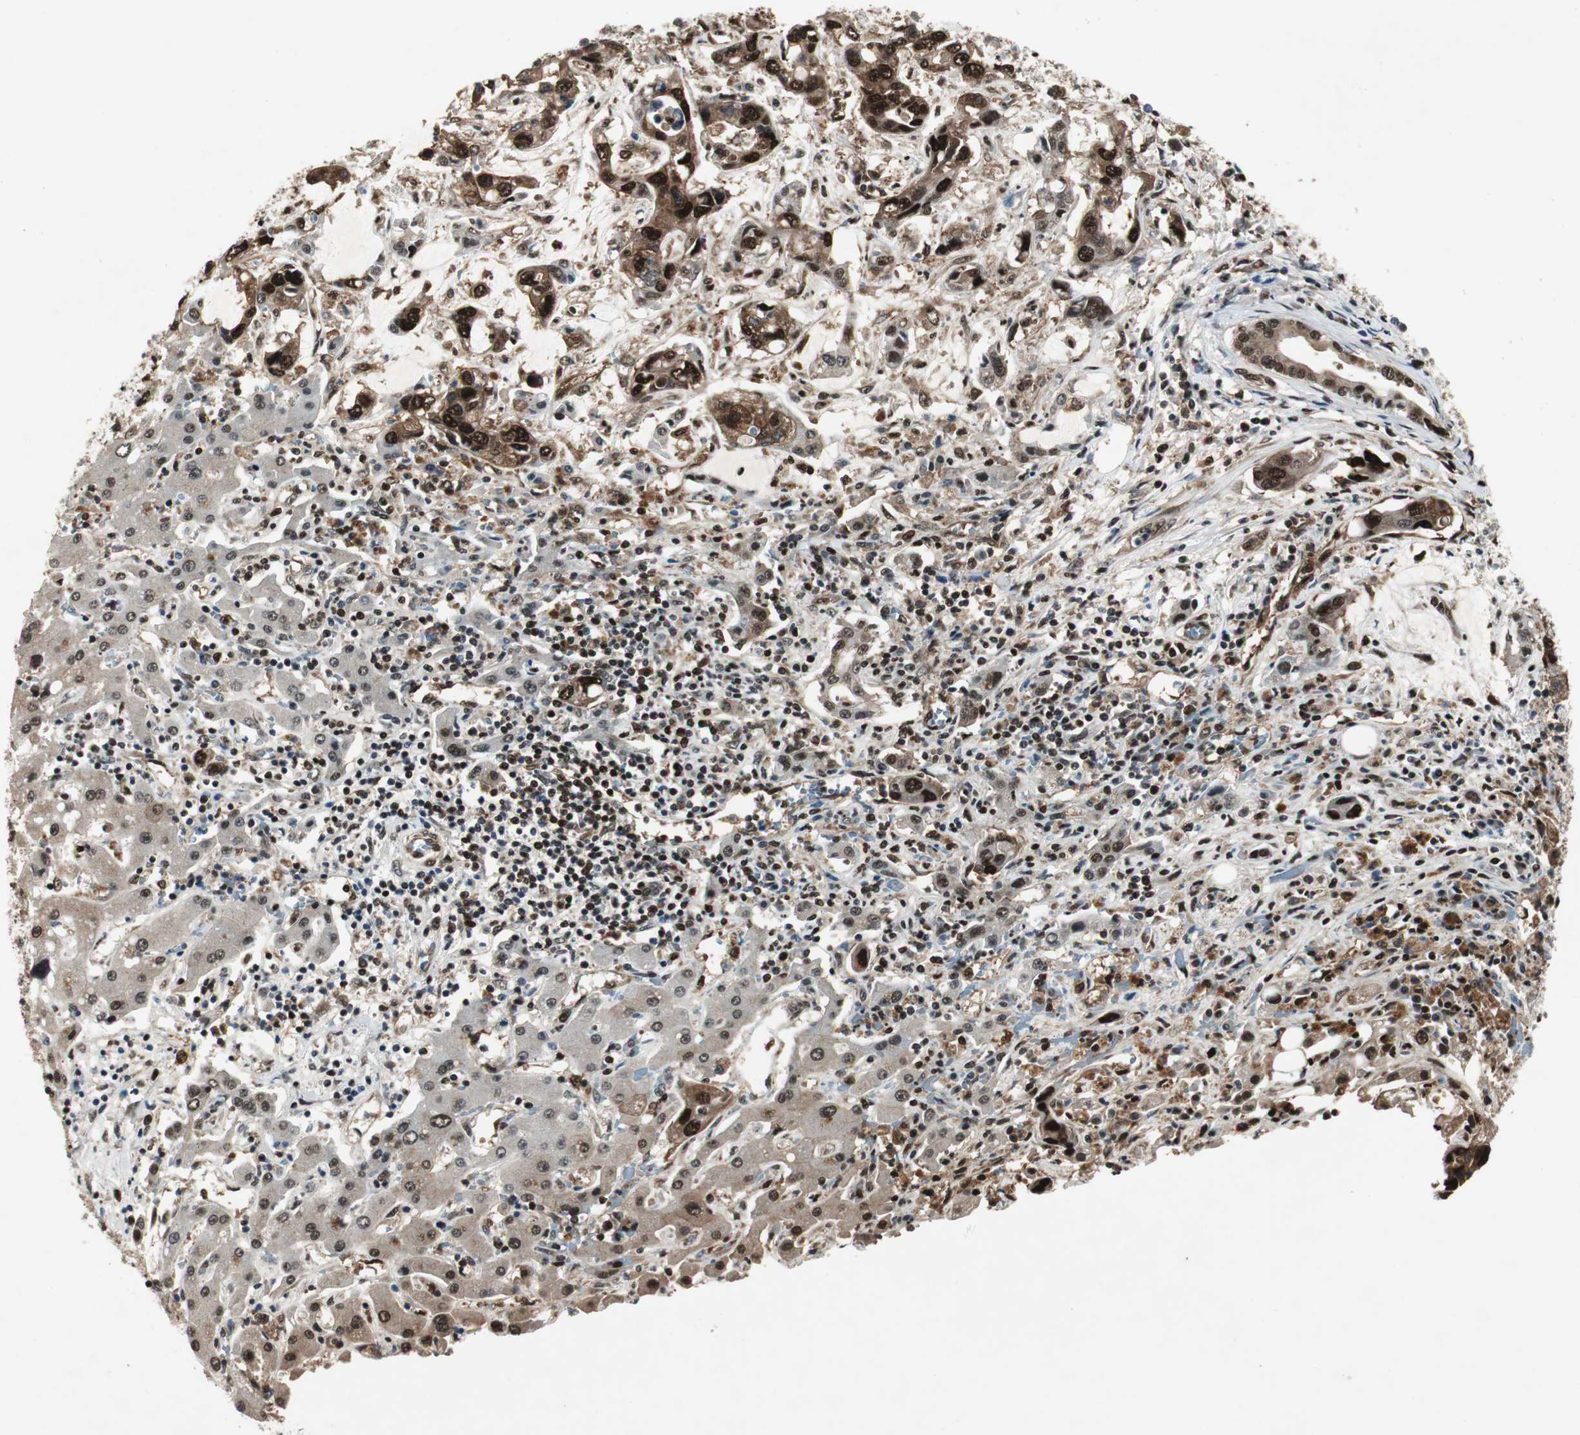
{"staining": {"intensity": "strong", "quantity": ">75%", "location": "cytoplasmic/membranous,nuclear"}, "tissue": "liver cancer", "cell_type": "Tumor cells", "image_type": "cancer", "snomed": [{"axis": "morphology", "description": "Cholangiocarcinoma"}, {"axis": "topography", "description": "Liver"}], "caption": "About >75% of tumor cells in human liver cancer (cholangiocarcinoma) reveal strong cytoplasmic/membranous and nuclear protein staining as visualized by brown immunohistochemical staining.", "gene": "ACLY", "patient": {"sex": "female", "age": 65}}